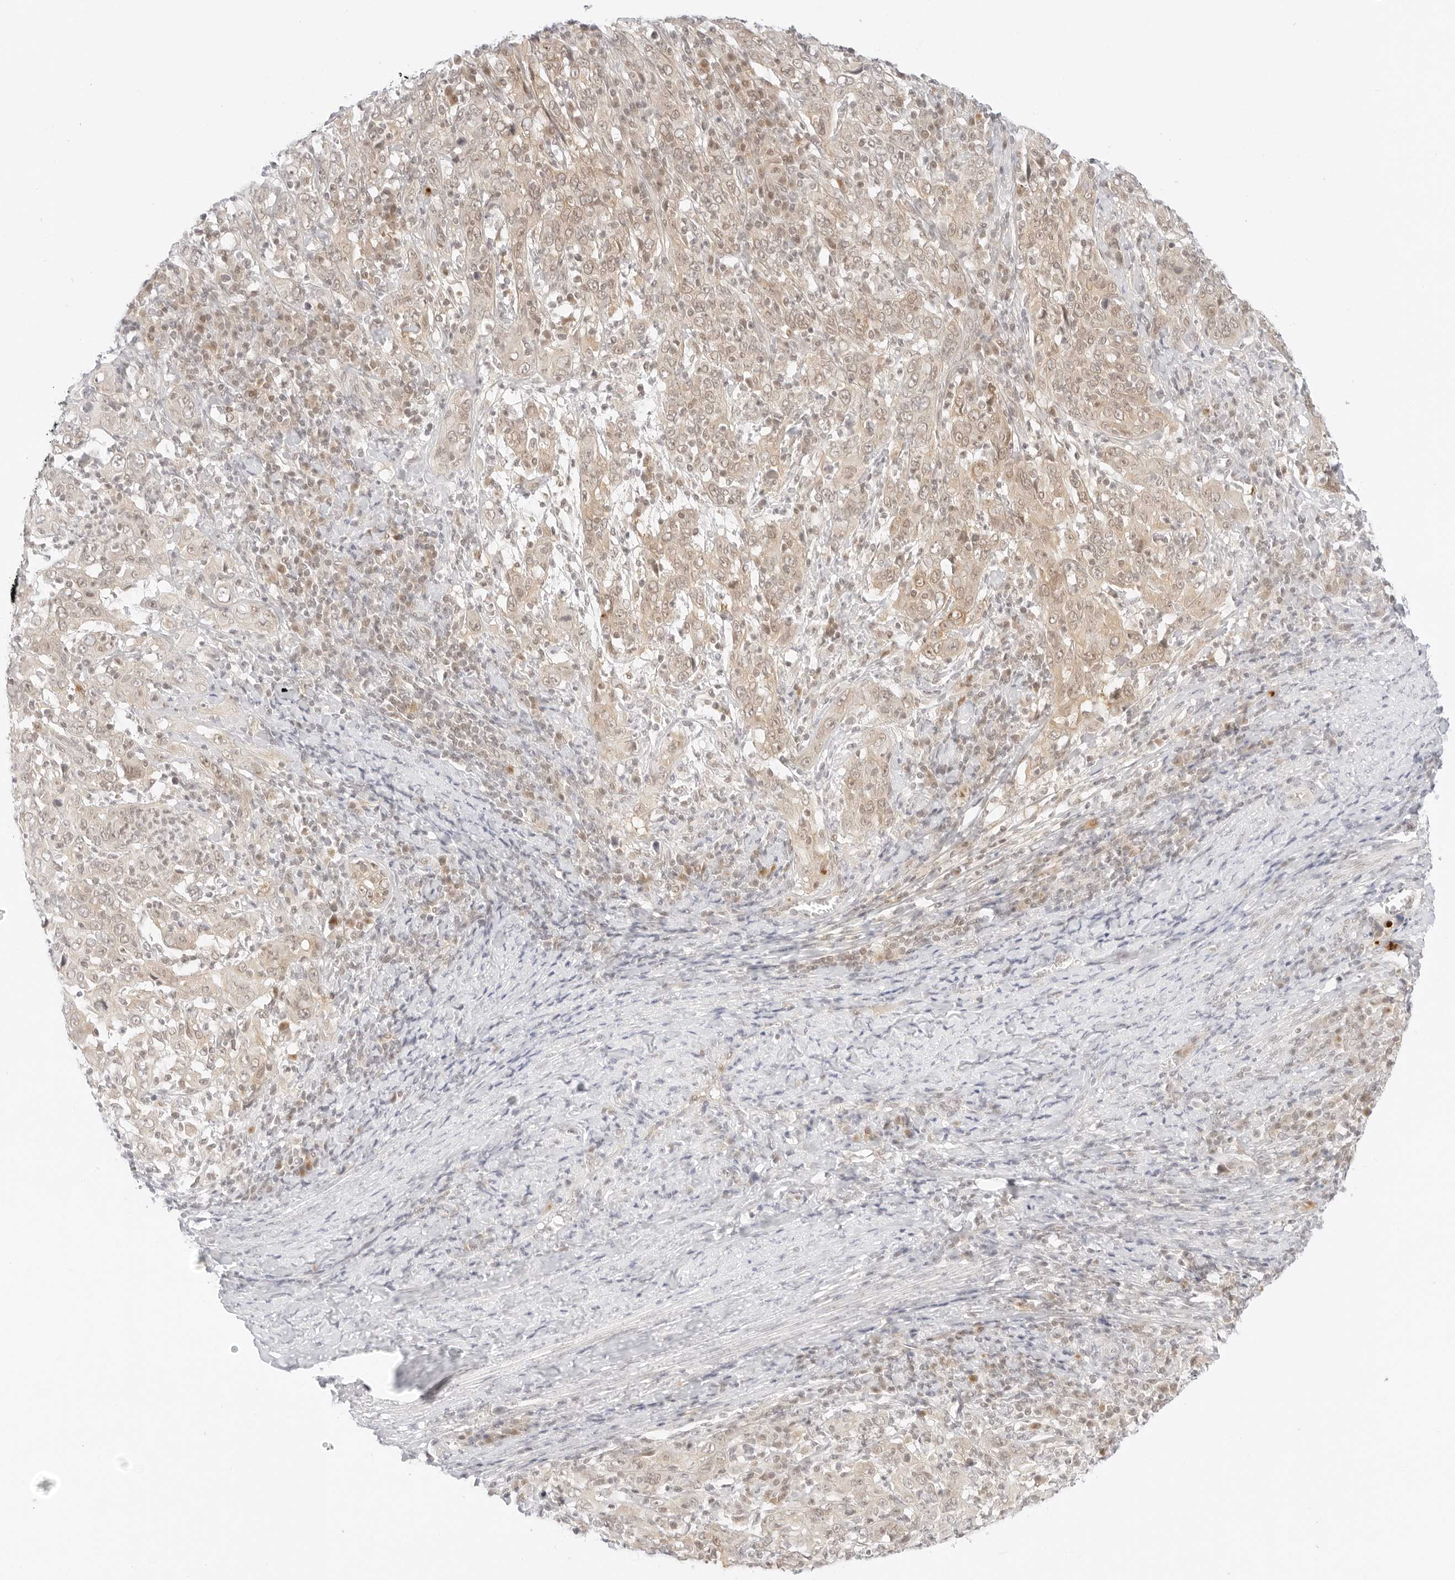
{"staining": {"intensity": "weak", "quantity": ">75%", "location": "cytoplasmic/membranous,nuclear"}, "tissue": "cervical cancer", "cell_type": "Tumor cells", "image_type": "cancer", "snomed": [{"axis": "morphology", "description": "Squamous cell carcinoma, NOS"}, {"axis": "topography", "description": "Cervix"}], "caption": "This micrograph displays immunohistochemistry (IHC) staining of human cervical squamous cell carcinoma, with low weak cytoplasmic/membranous and nuclear staining in approximately >75% of tumor cells.", "gene": "POLR3C", "patient": {"sex": "female", "age": 46}}